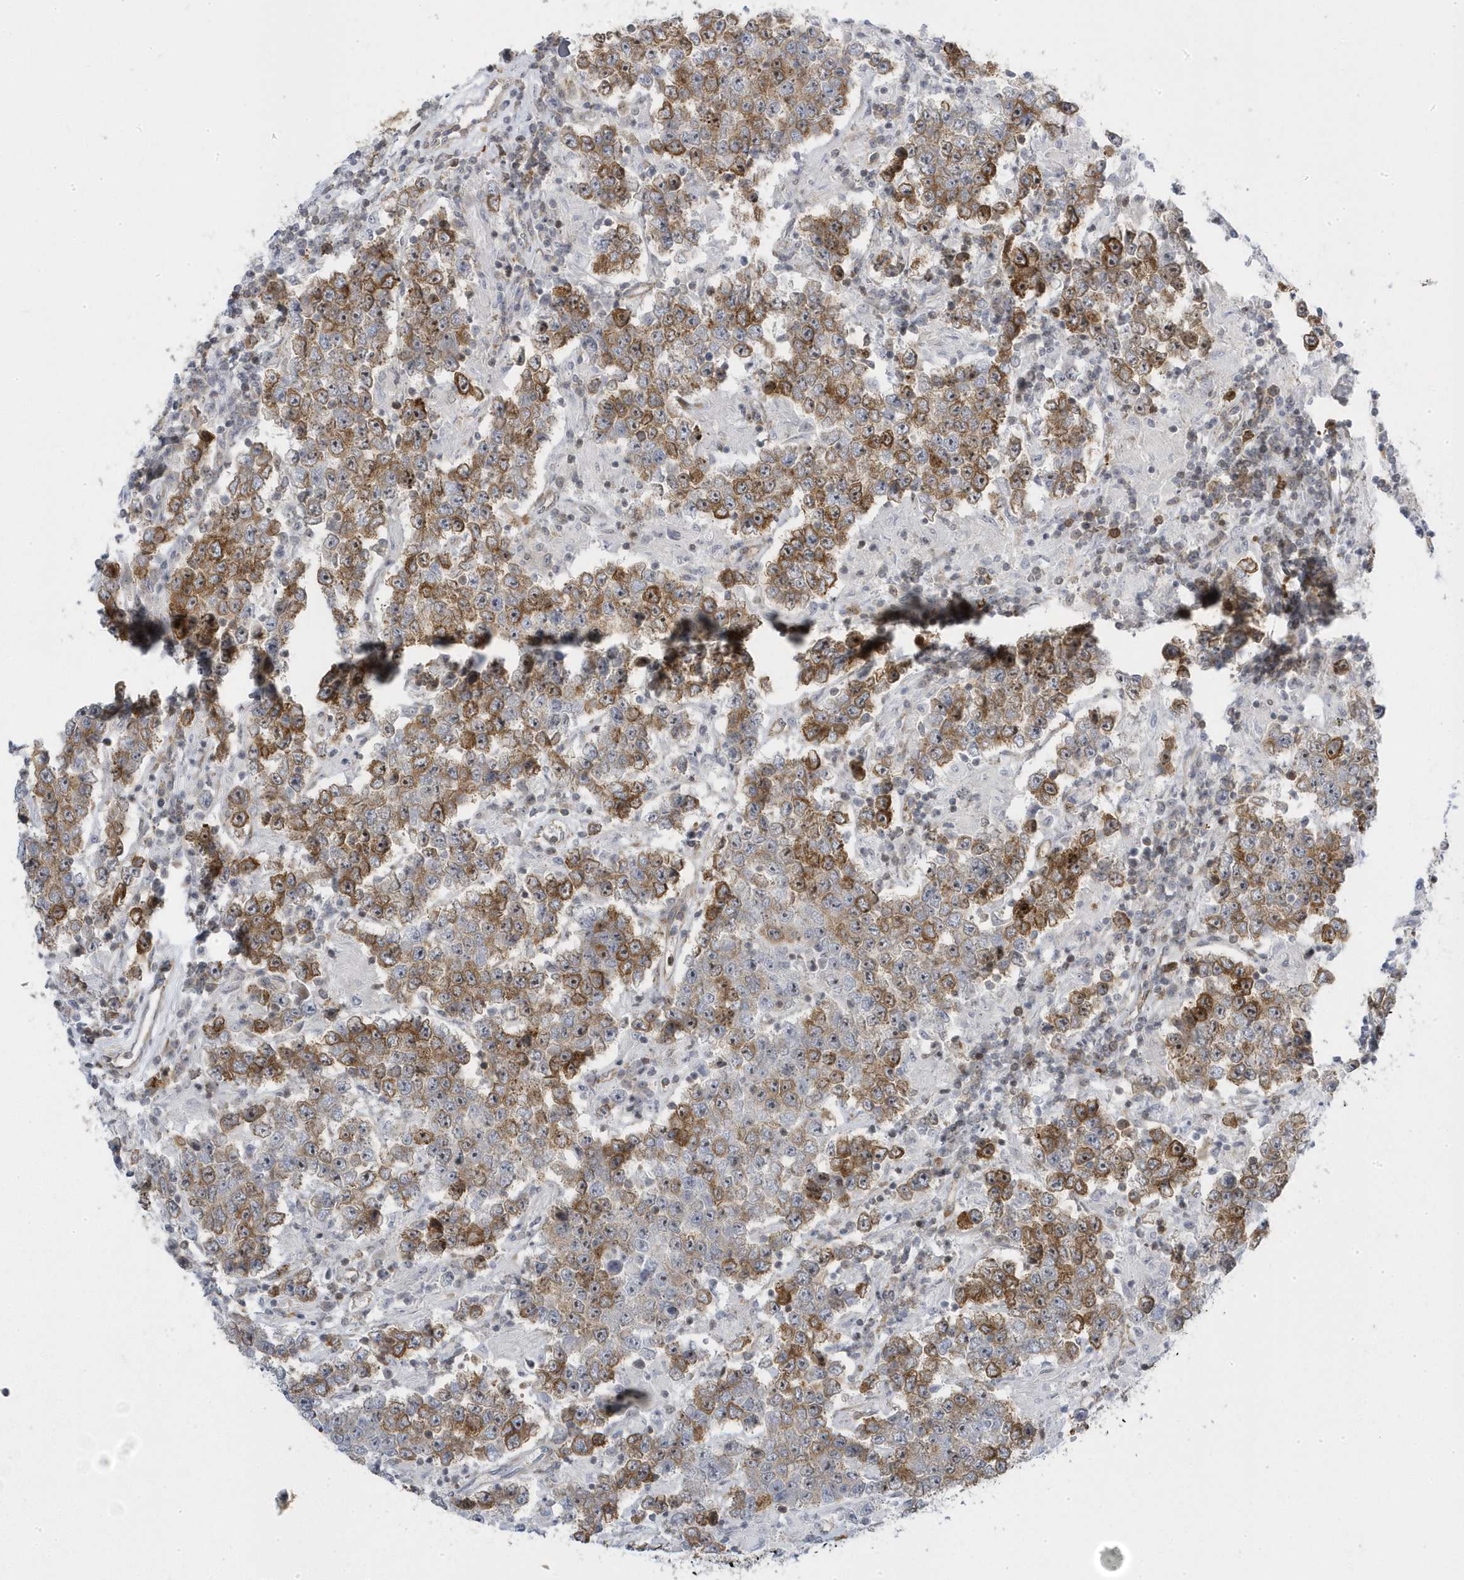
{"staining": {"intensity": "moderate", "quantity": ">75%", "location": "cytoplasmic/membranous"}, "tissue": "testis cancer", "cell_type": "Tumor cells", "image_type": "cancer", "snomed": [{"axis": "morphology", "description": "Normal tissue, NOS"}, {"axis": "morphology", "description": "Urothelial carcinoma, High grade"}, {"axis": "morphology", "description": "Seminoma, NOS"}, {"axis": "morphology", "description": "Carcinoma, Embryonal, NOS"}, {"axis": "topography", "description": "Urinary bladder"}, {"axis": "topography", "description": "Testis"}], "caption": "The immunohistochemical stain labels moderate cytoplasmic/membranous staining in tumor cells of high-grade urothelial carcinoma (testis) tissue.", "gene": "MAP7D3", "patient": {"sex": "male", "age": 41}}